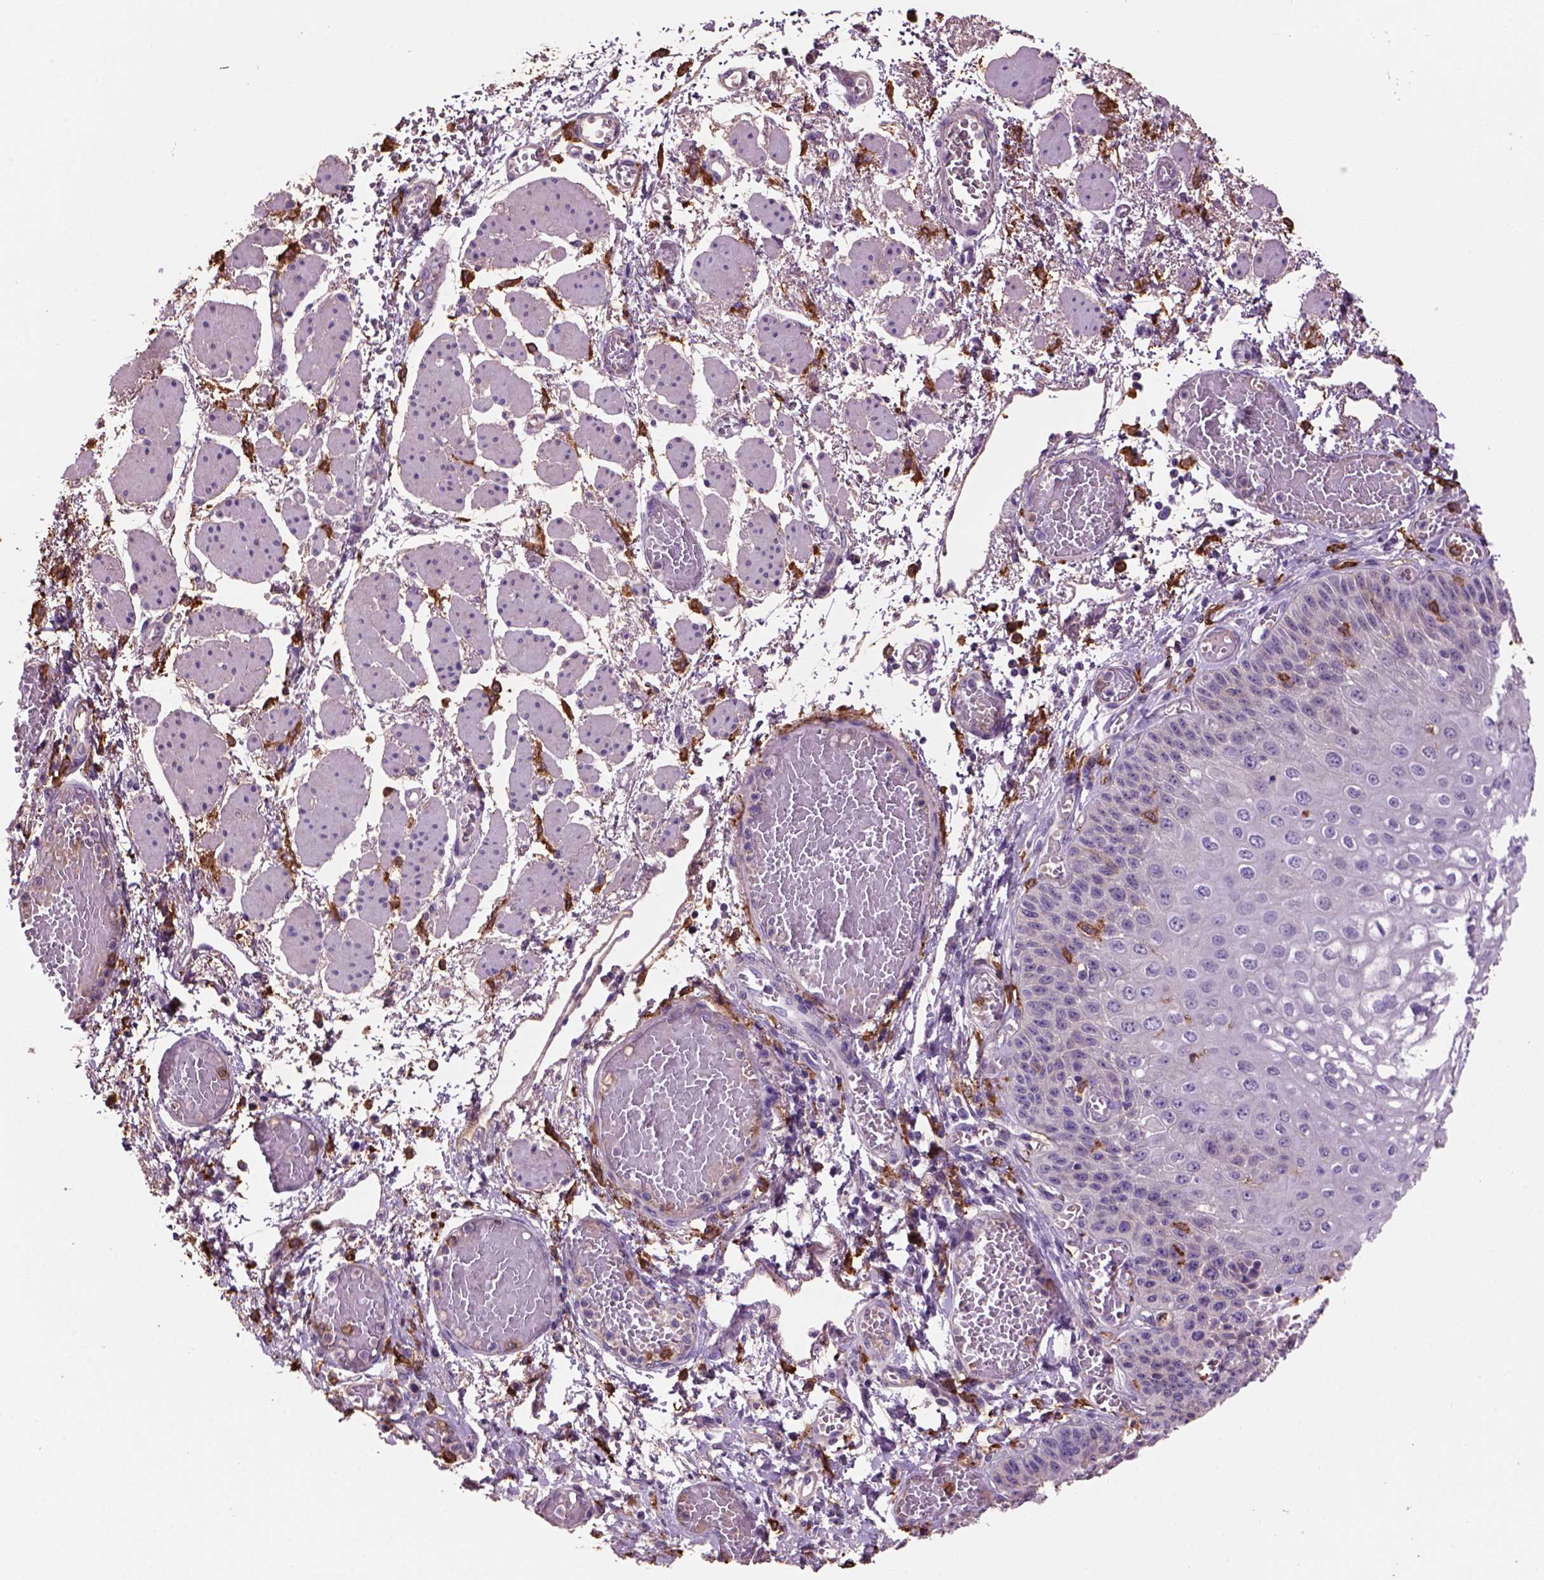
{"staining": {"intensity": "negative", "quantity": "none", "location": "none"}, "tissue": "esophagus", "cell_type": "Squamous epithelial cells", "image_type": "normal", "snomed": [{"axis": "morphology", "description": "Normal tissue, NOS"}, {"axis": "morphology", "description": "Adenocarcinoma, NOS"}, {"axis": "topography", "description": "Esophagus"}], "caption": "Immunohistochemical staining of benign esophagus exhibits no significant expression in squamous epithelial cells.", "gene": "CD14", "patient": {"sex": "male", "age": 81}}